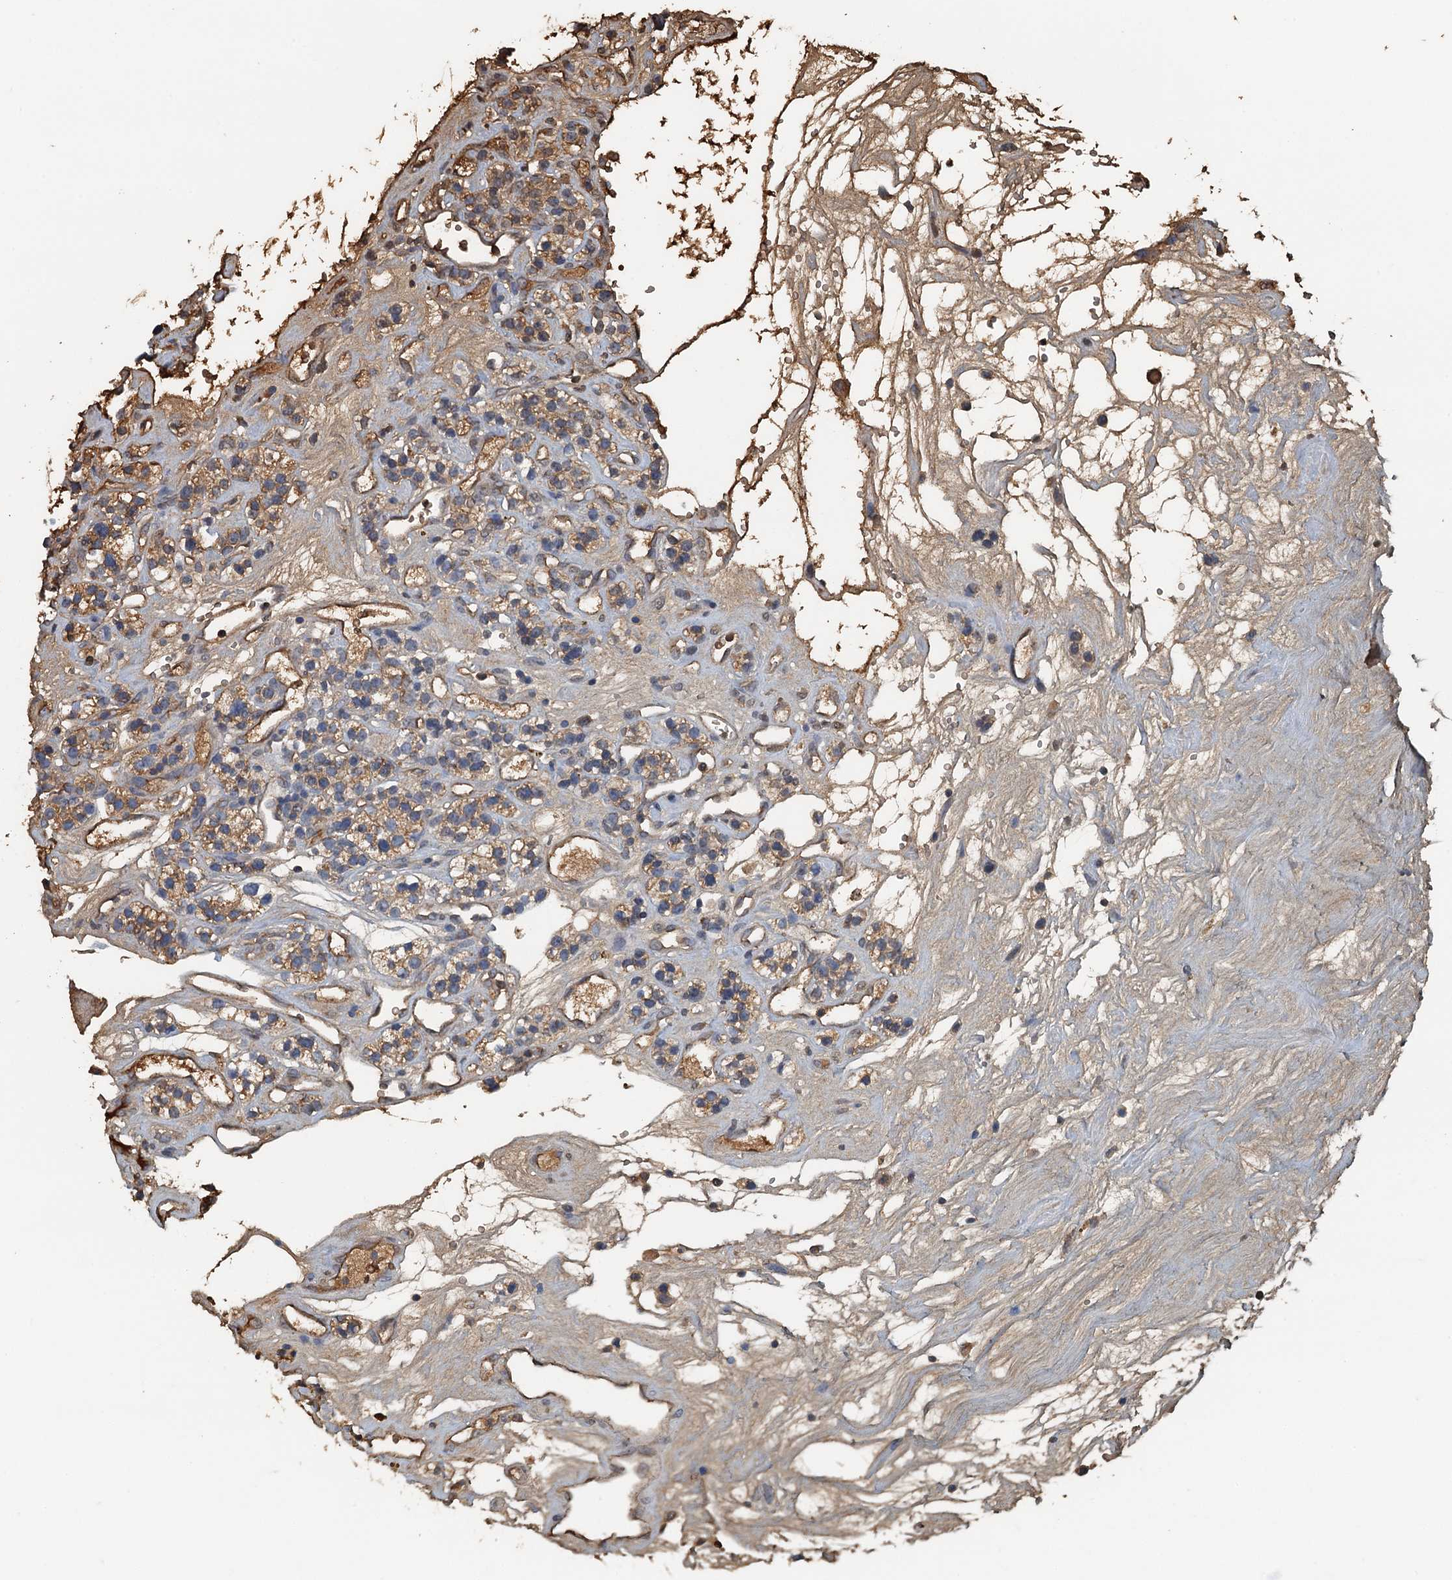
{"staining": {"intensity": "weak", "quantity": ">75%", "location": "cytoplasmic/membranous"}, "tissue": "renal cancer", "cell_type": "Tumor cells", "image_type": "cancer", "snomed": [{"axis": "morphology", "description": "Adenocarcinoma, NOS"}, {"axis": "topography", "description": "Kidney"}], "caption": "High-magnification brightfield microscopy of renal cancer (adenocarcinoma) stained with DAB (brown) and counterstained with hematoxylin (blue). tumor cells exhibit weak cytoplasmic/membranous expression is identified in approximately>75% of cells.", "gene": "LSM14B", "patient": {"sex": "female", "age": 57}}